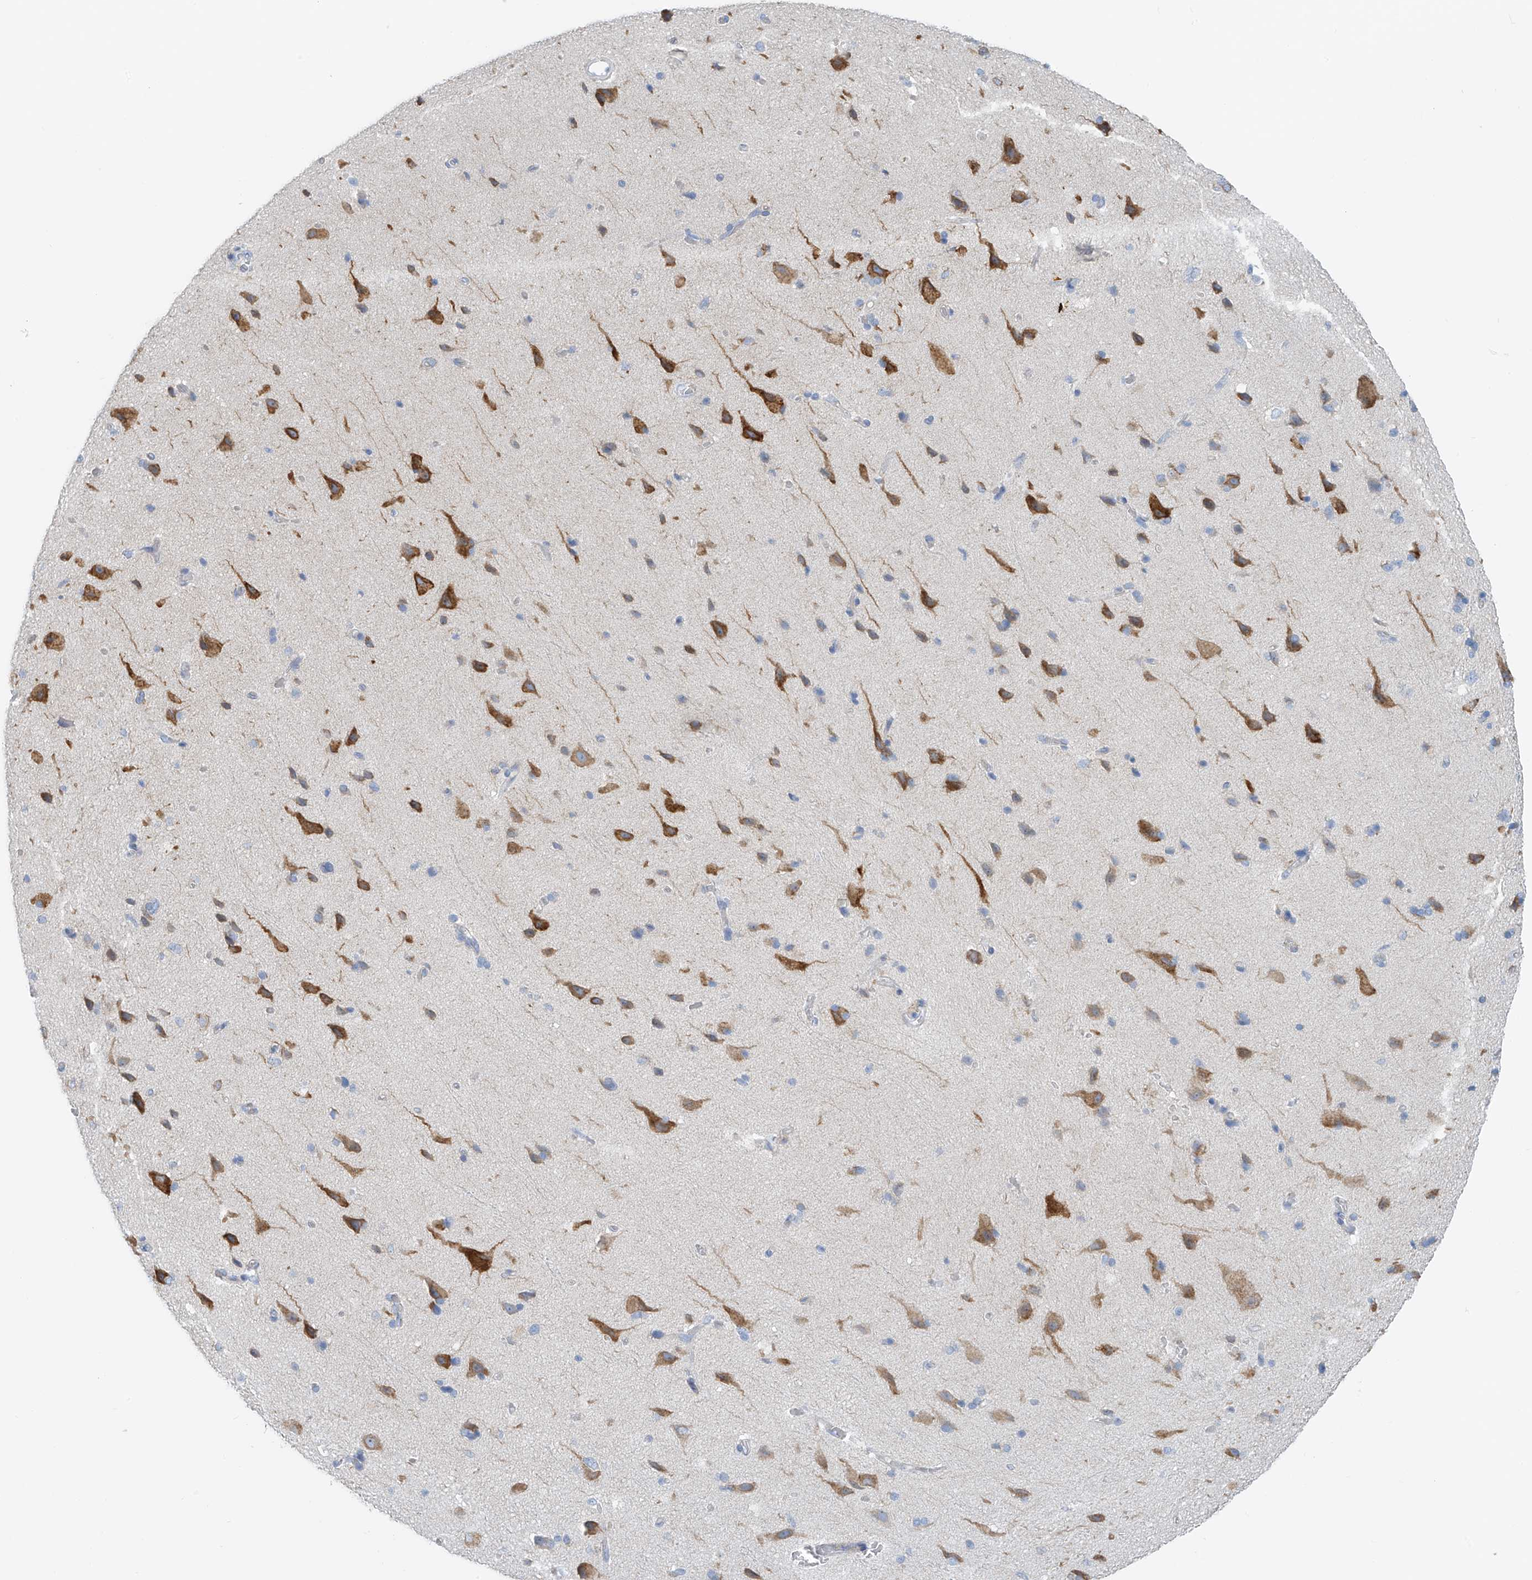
{"staining": {"intensity": "negative", "quantity": "none", "location": "none"}, "tissue": "cerebral cortex", "cell_type": "Endothelial cells", "image_type": "normal", "snomed": [{"axis": "morphology", "description": "Normal tissue, NOS"}, {"axis": "topography", "description": "Cerebral cortex"}], "caption": "This histopathology image is of benign cerebral cortex stained with IHC to label a protein in brown with the nuclei are counter-stained blue. There is no positivity in endothelial cells.", "gene": "POMGNT2", "patient": {"sex": "male", "age": 62}}